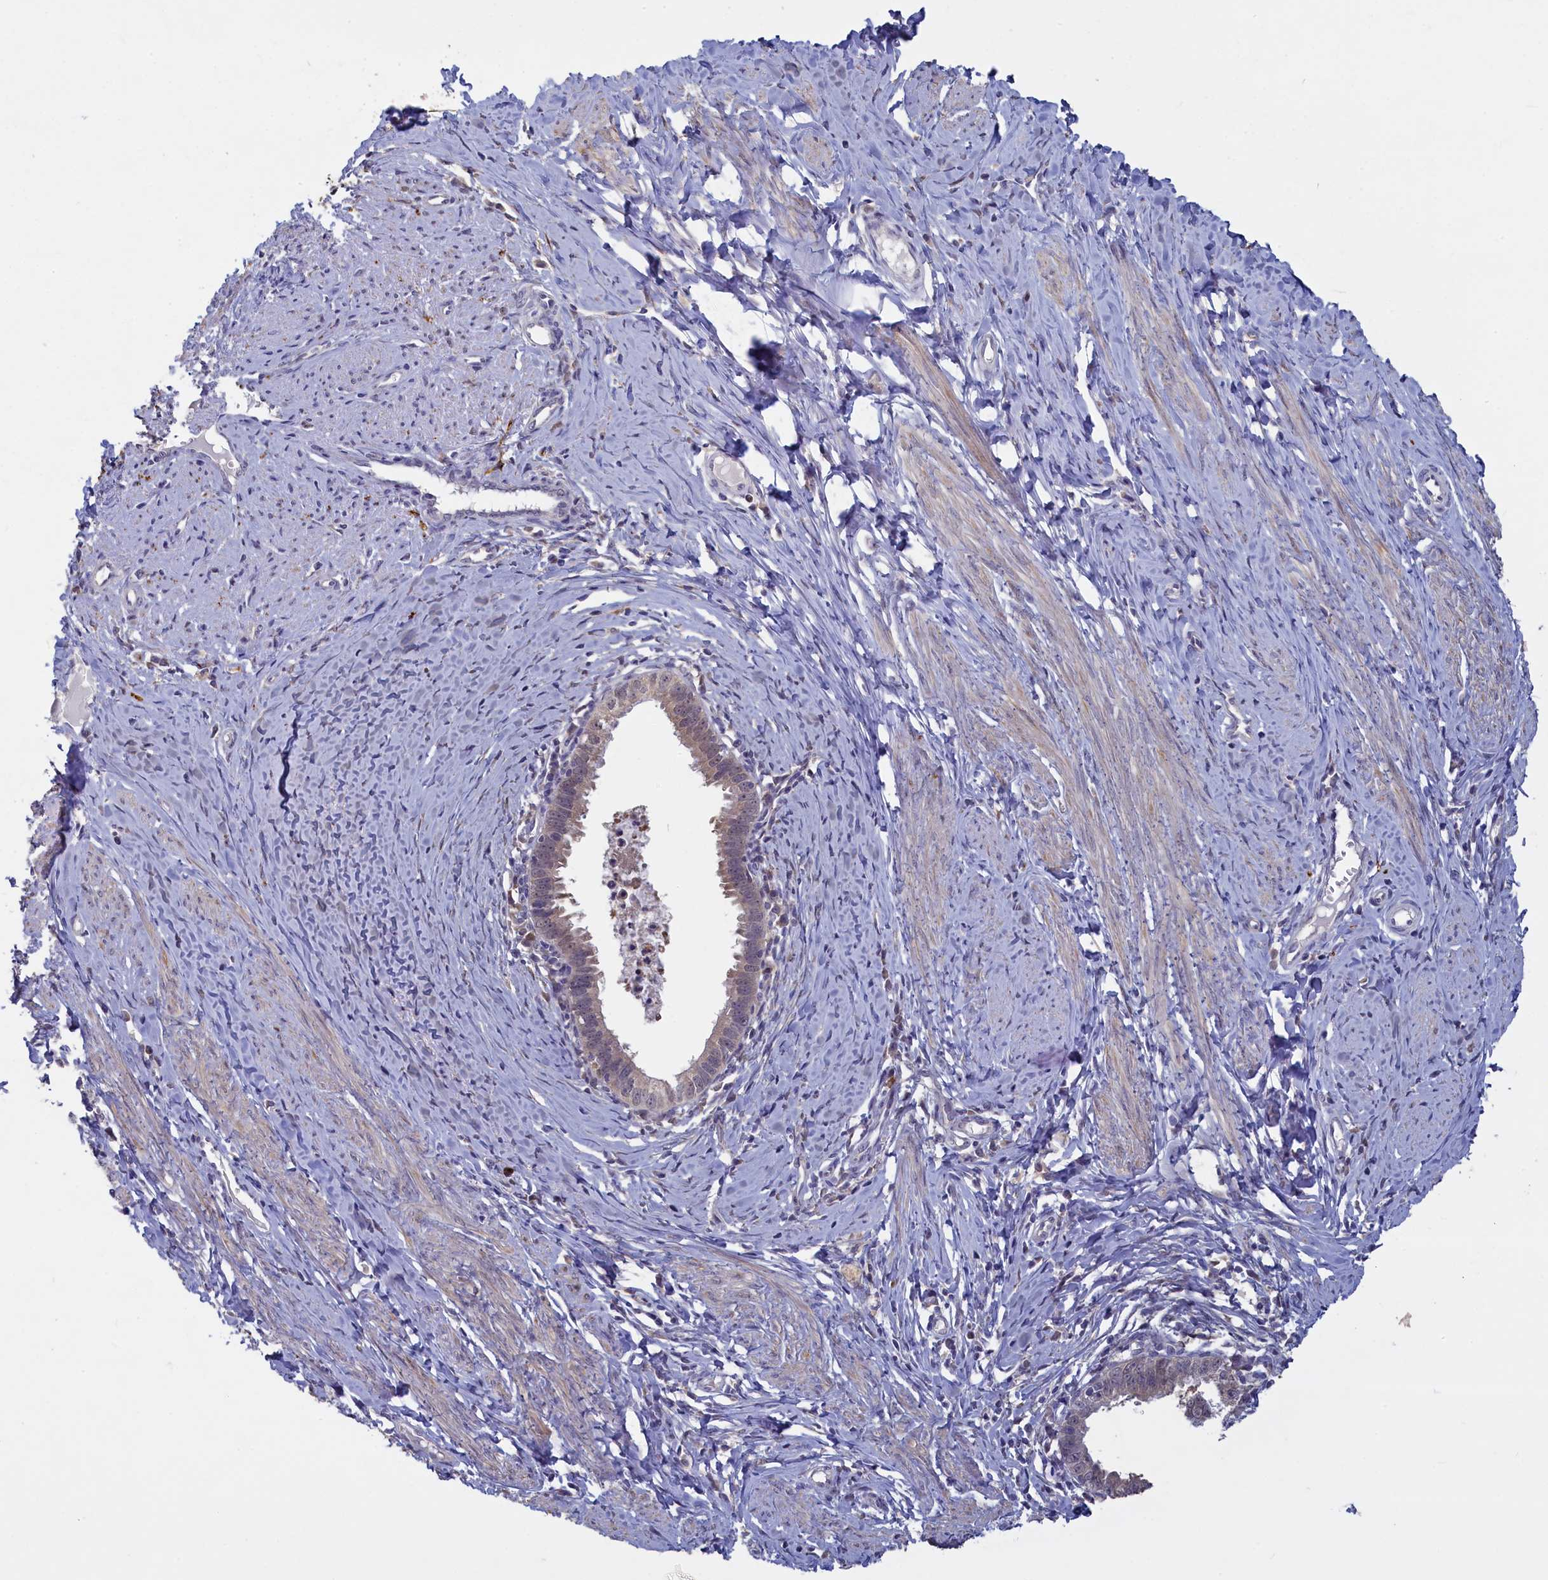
{"staining": {"intensity": "weak", "quantity": "<25%", "location": "nuclear"}, "tissue": "cervical cancer", "cell_type": "Tumor cells", "image_type": "cancer", "snomed": [{"axis": "morphology", "description": "Adenocarcinoma, NOS"}, {"axis": "topography", "description": "Cervix"}], "caption": "Tumor cells are negative for protein expression in human cervical adenocarcinoma.", "gene": "UCHL3", "patient": {"sex": "female", "age": 36}}